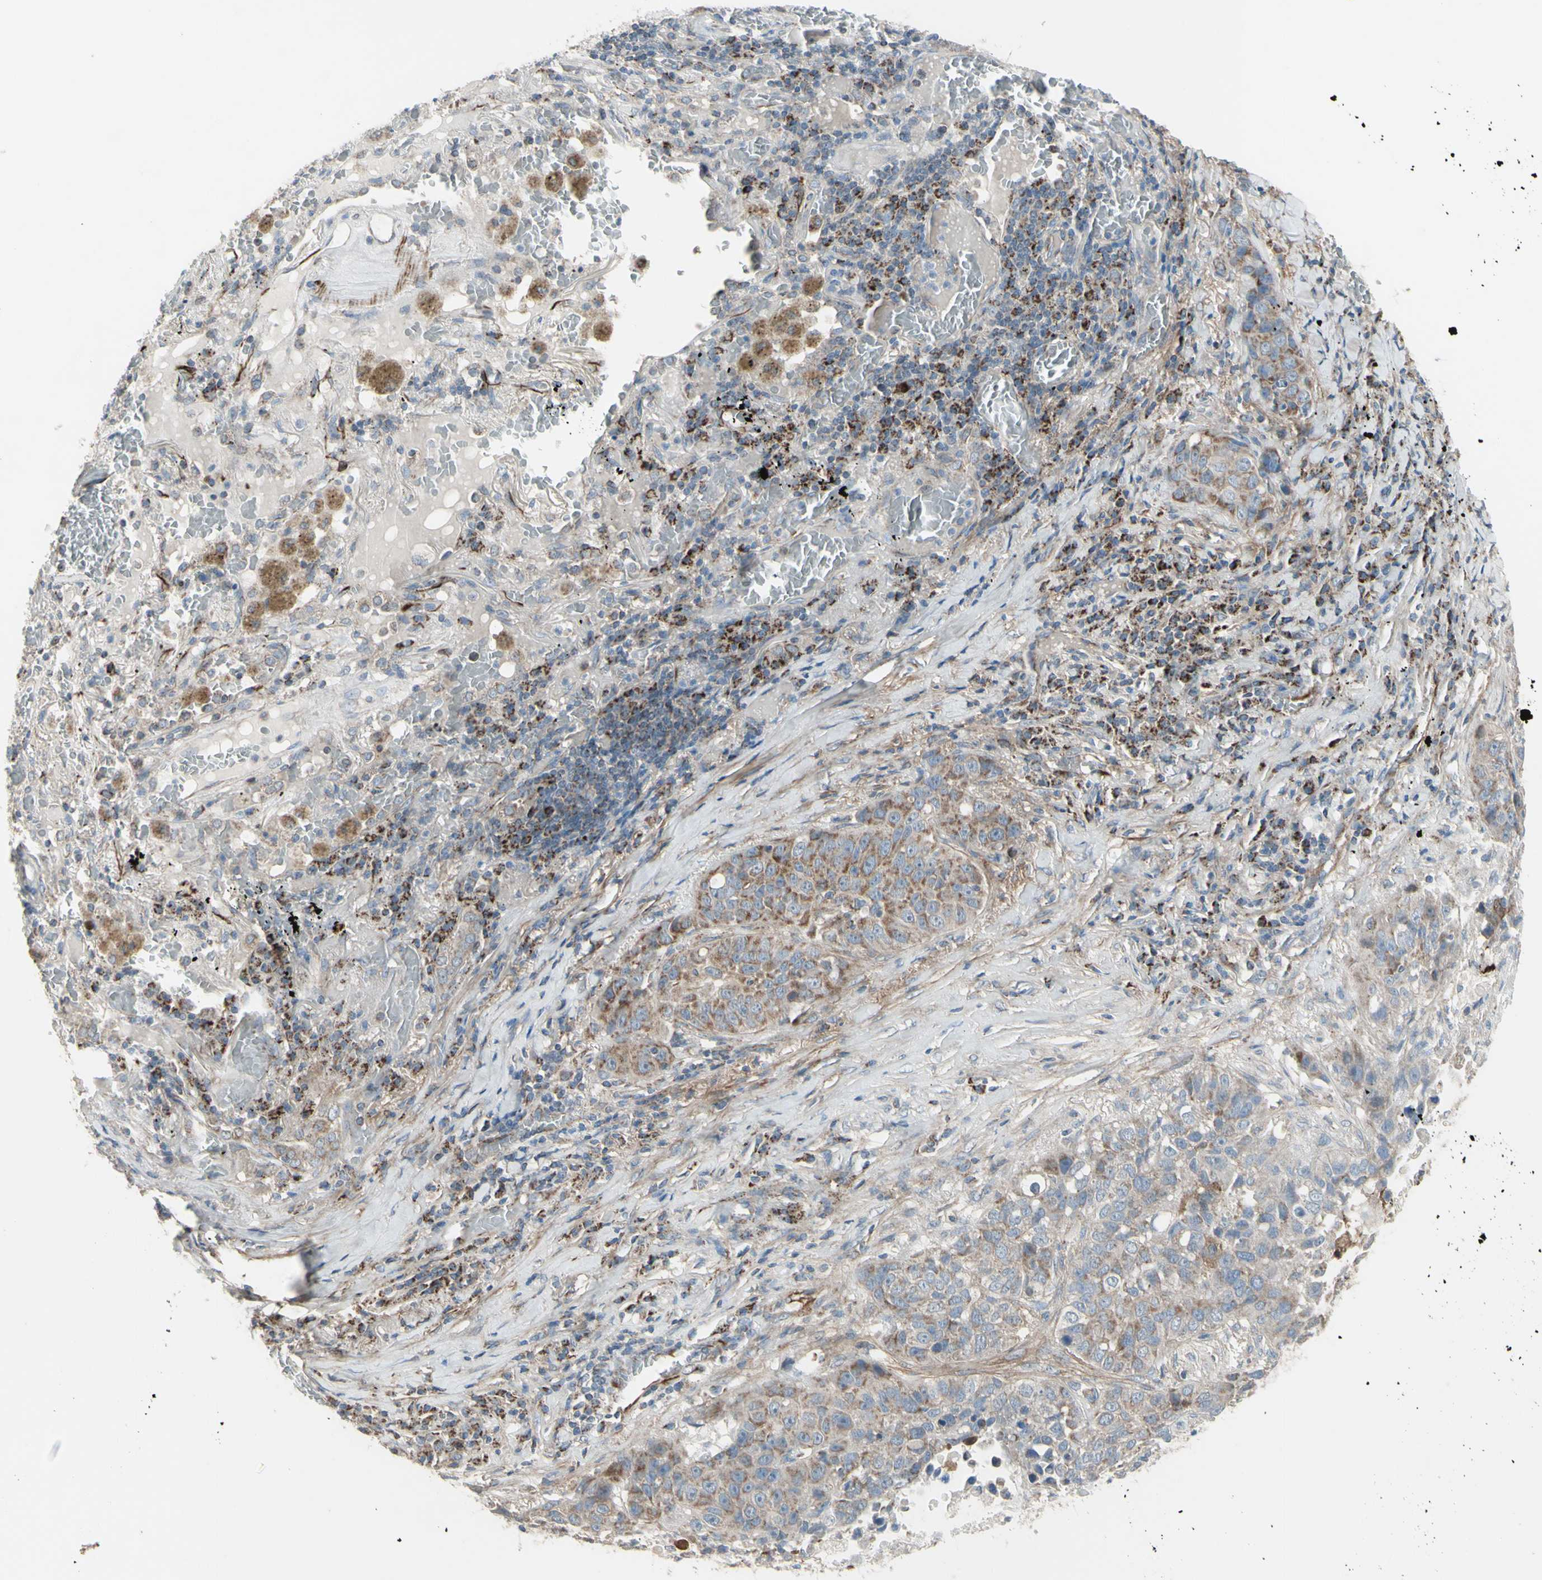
{"staining": {"intensity": "weak", "quantity": "25%-75%", "location": "cytoplasmic/membranous"}, "tissue": "lung cancer", "cell_type": "Tumor cells", "image_type": "cancer", "snomed": [{"axis": "morphology", "description": "Squamous cell carcinoma, NOS"}, {"axis": "topography", "description": "Lung"}], "caption": "Brown immunohistochemical staining in squamous cell carcinoma (lung) shows weak cytoplasmic/membranous positivity in about 25%-75% of tumor cells.", "gene": "FAM171B", "patient": {"sex": "male", "age": 57}}